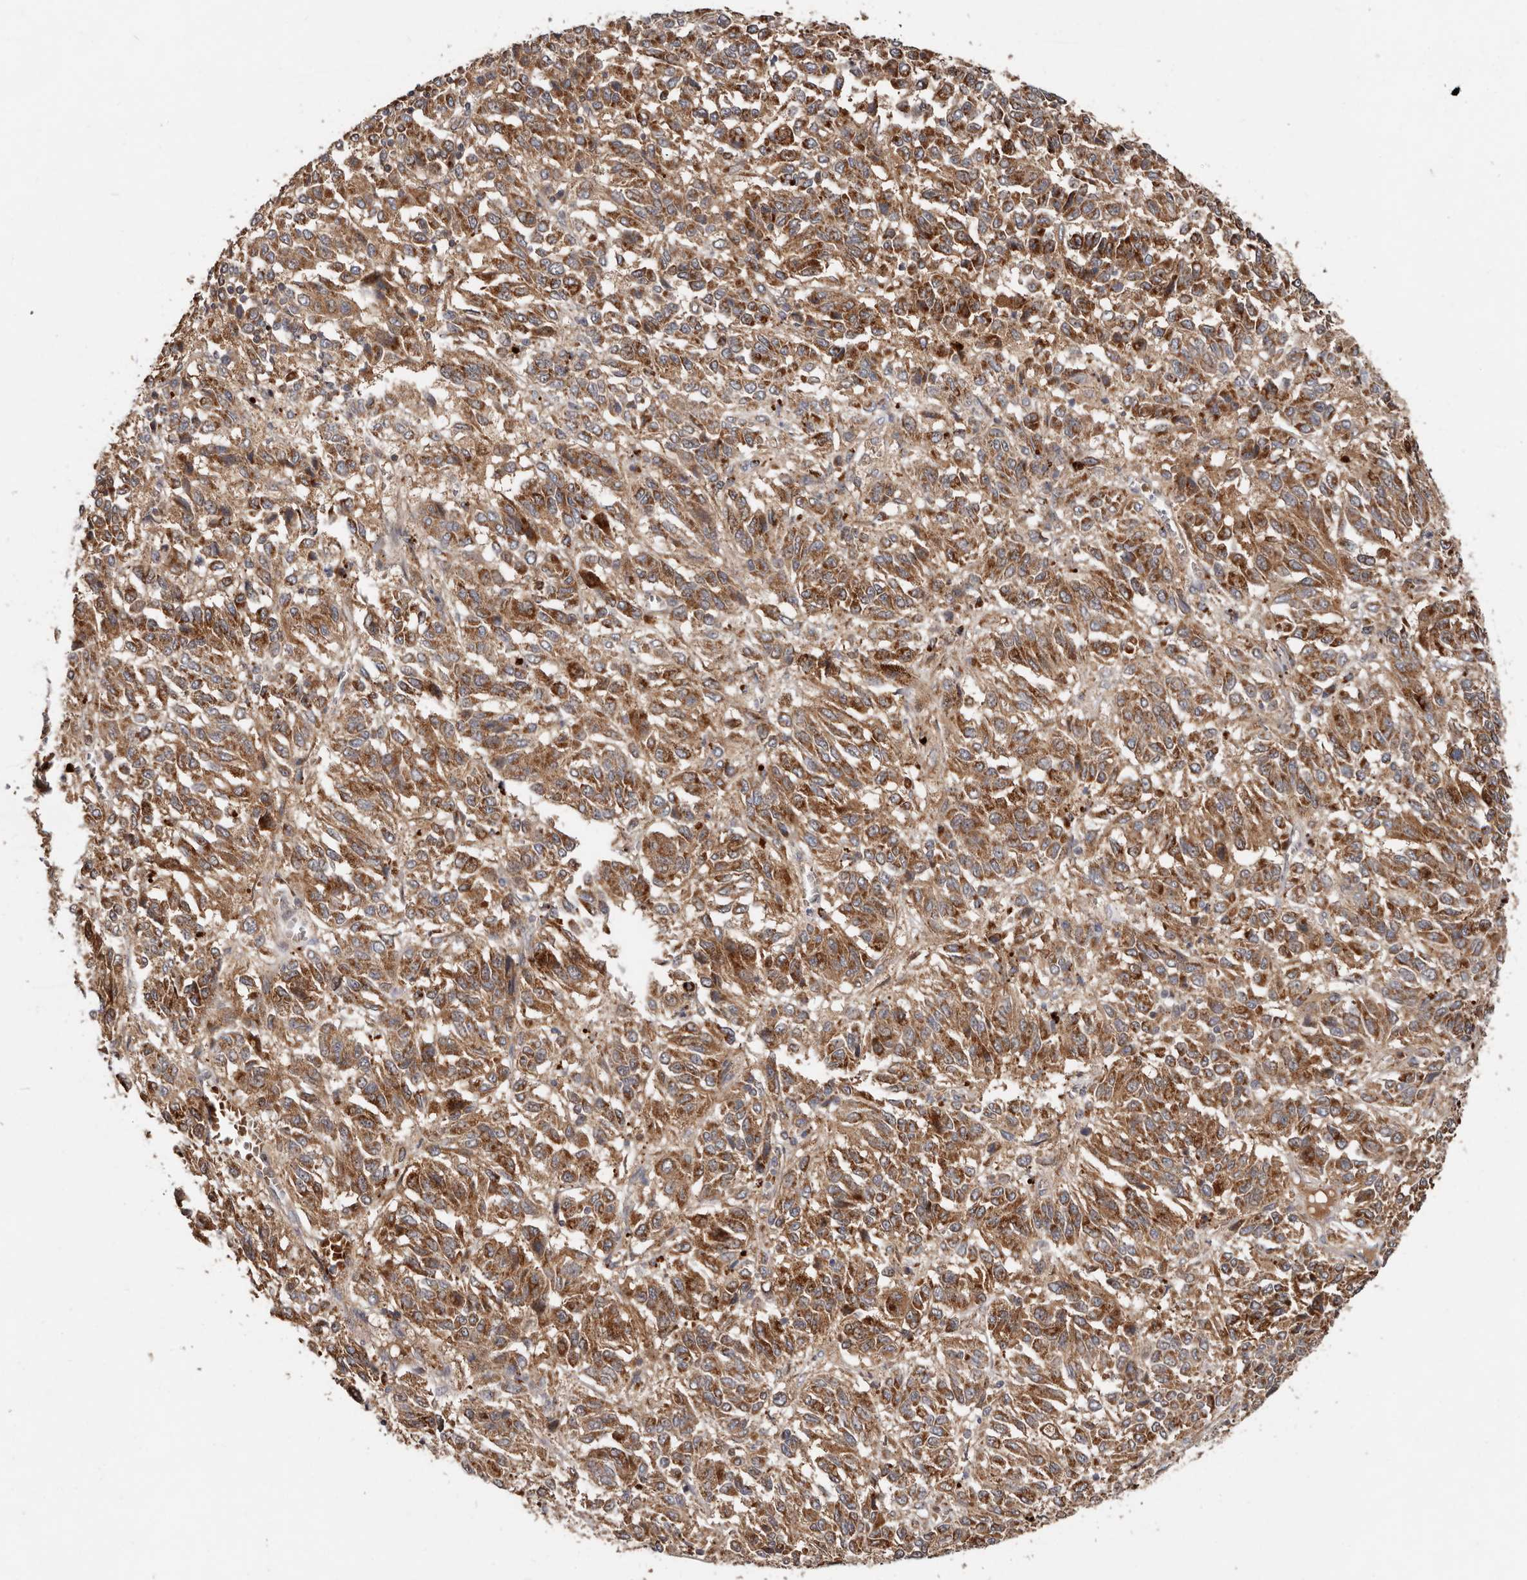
{"staining": {"intensity": "moderate", "quantity": ">75%", "location": "cytoplasmic/membranous"}, "tissue": "melanoma", "cell_type": "Tumor cells", "image_type": "cancer", "snomed": [{"axis": "morphology", "description": "Malignant melanoma, Metastatic site"}, {"axis": "topography", "description": "Lung"}], "caption": "IHC image of neoplastic tissue: melanoma stained using immunohistochemistry exhibits medium levels of moderate protein expression localized specifically in the cytoplasmic/membranous of tumor cells, appearing as a cytoplasmic/membranous brown color.", "gene": "GOT1L1", "patient": {"sex": "male", "age": 64}}